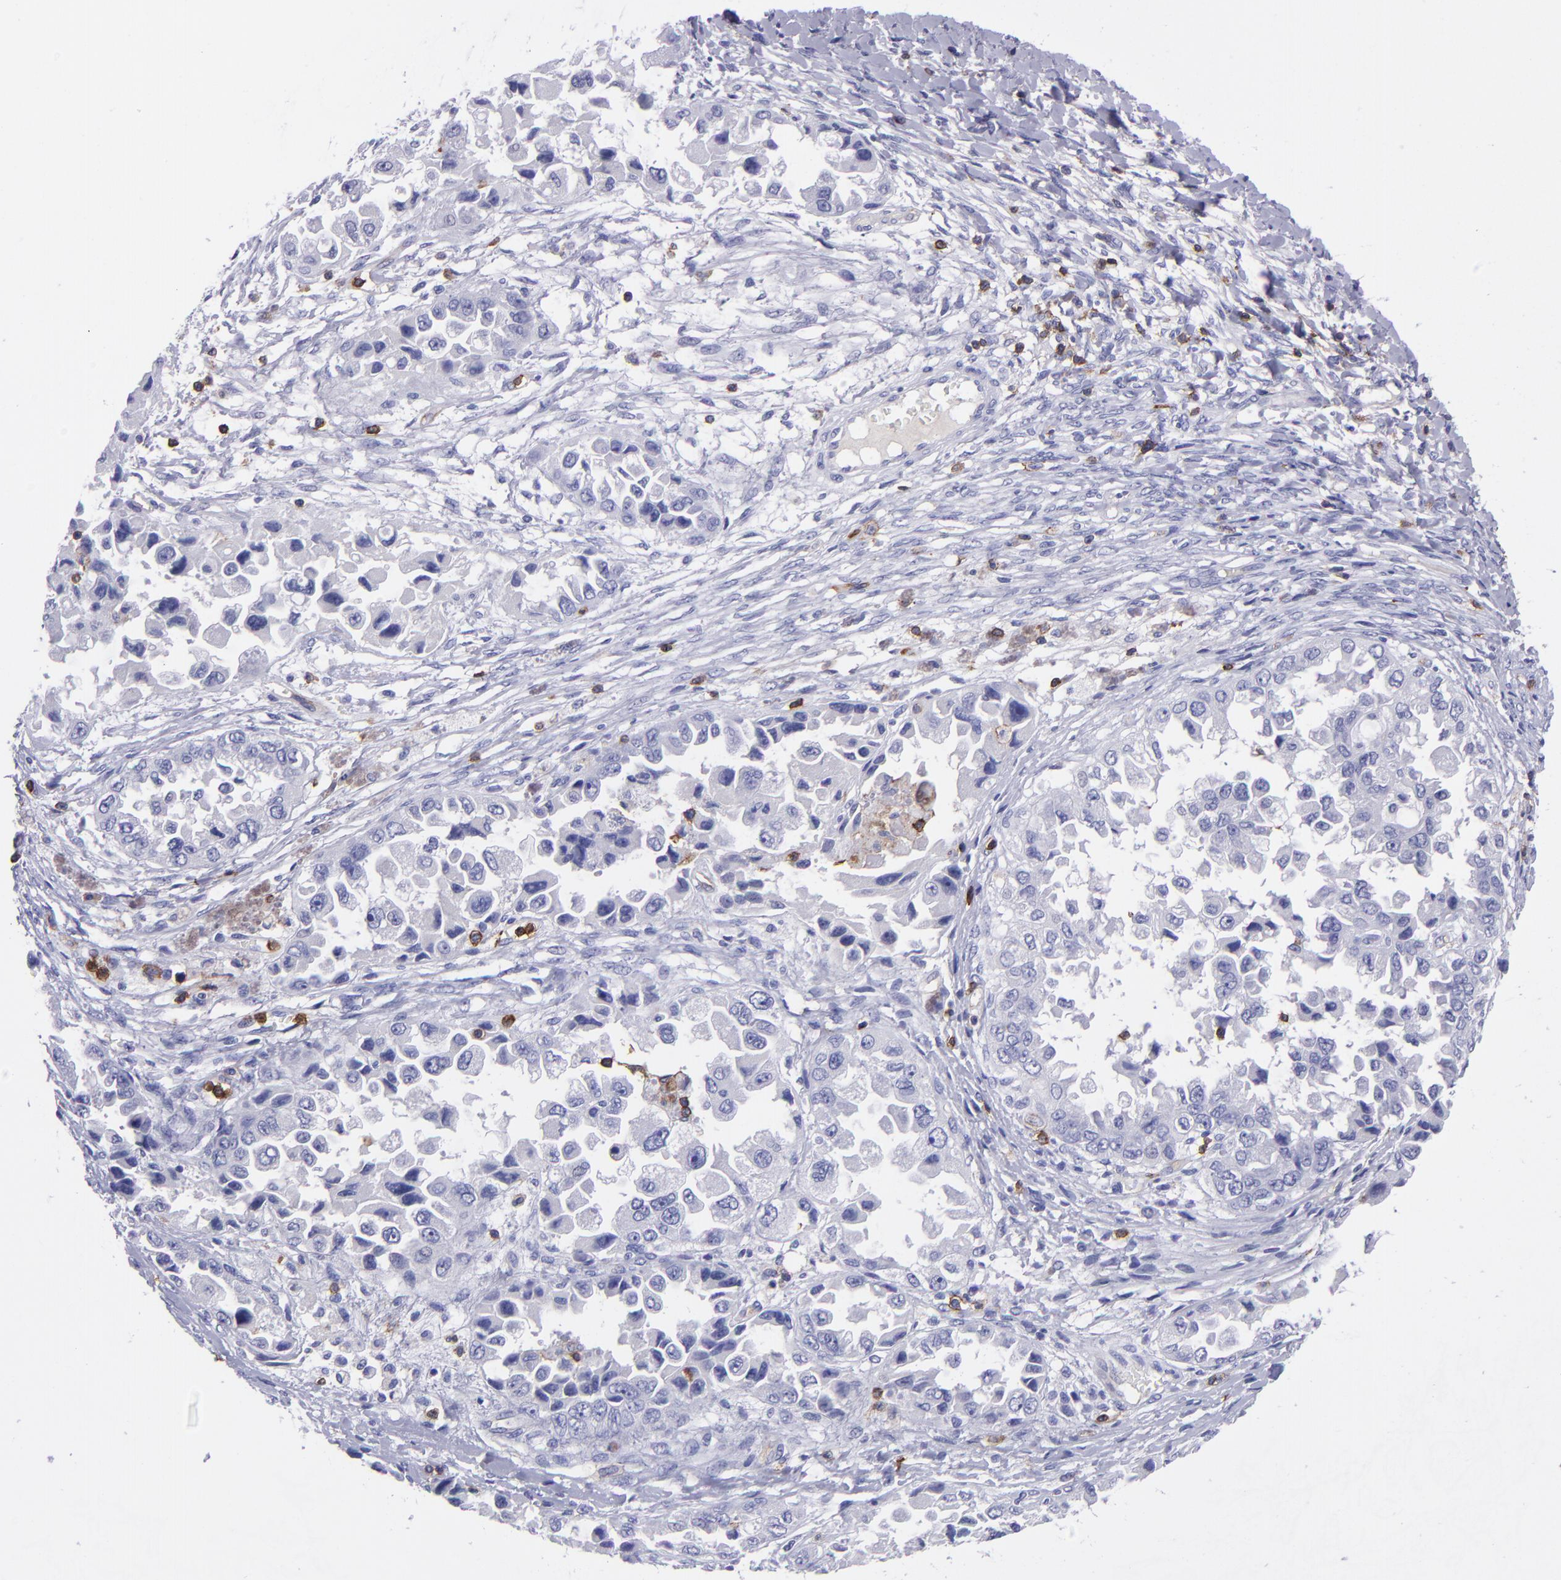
{"staining": {"intensity": "negative", "quantity": "none", "location": "none"}, "tissue": "ovarian cancer", "cell_type": "Tumor cells", "image_type": "cancer", "snomed": [{"axis": "morphology", "description": "Cystadenocarcinoma, serous, NOS"}, {"axis": "topography", "description": "Ovary"}], "caption": "High power microscopy photomicrograph of an IHC photomicrograph of ovarian cancer (serous cystadenocarcinoma), revealing no significant positivity in tumor cells. Brightfield microscopy of immunohistochemistry stained with DAB (brown) and hematoxylin (blue), captured at high magnification.", "gene": "ICAM3", "patient": {"sex": "female", "age": 84}}